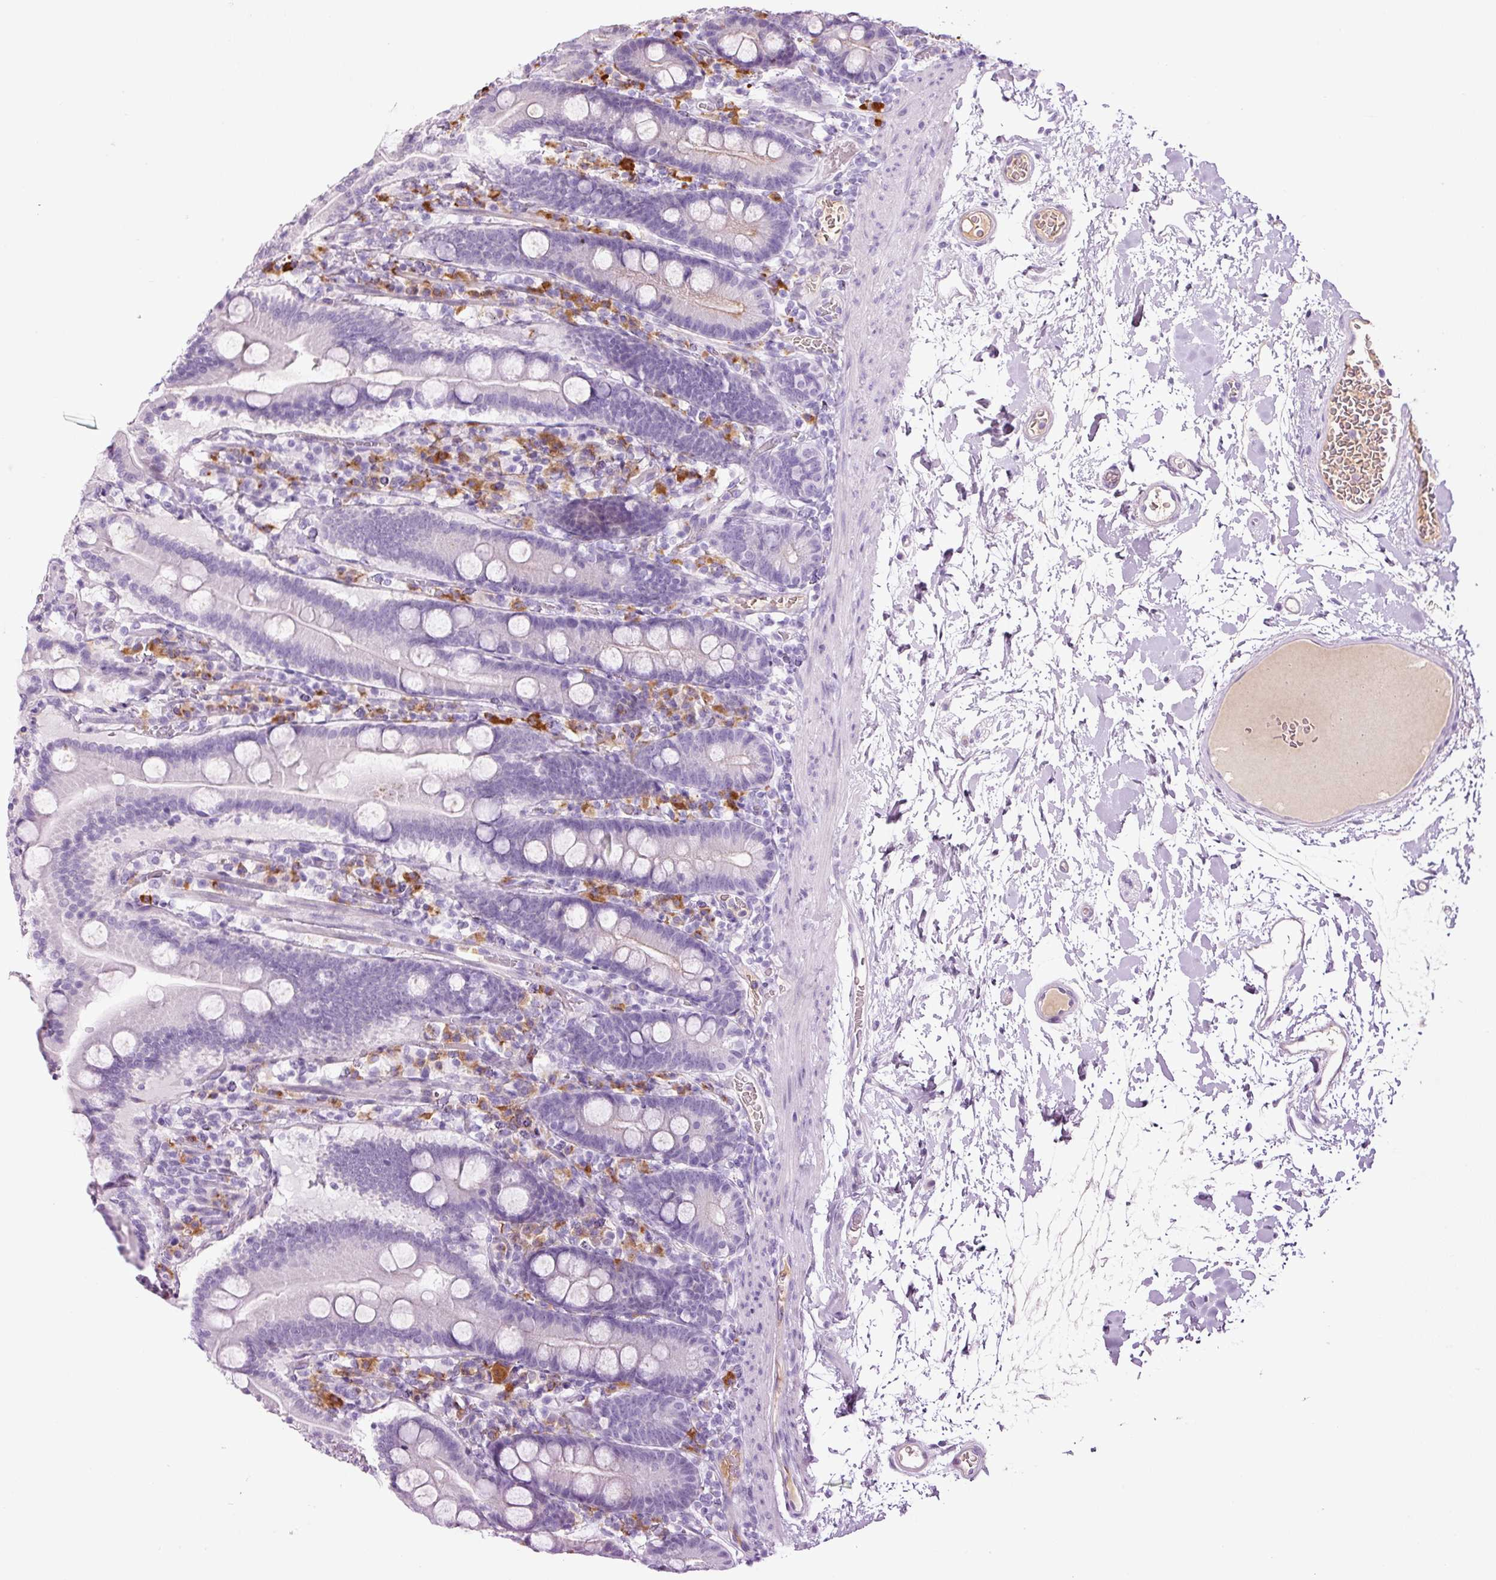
{"staining": {"intensity": "negative", "quantity": "none", "location": "none"}, "tissue": "duodenum", "cell_type": "Glandular cells", "image_type": "normal", "snomed": [{"axis": "morphology", "description": "Normal tissue, NOS"}, {"axis": "topography", "description": "Duodenum"}], "caption": "This is a micrograph of IHC staining of unremarkable duodenum, which shows no staining in glandular cells.", "gene": "KLF1", "patient": {"sex": "male", "age": 55}}